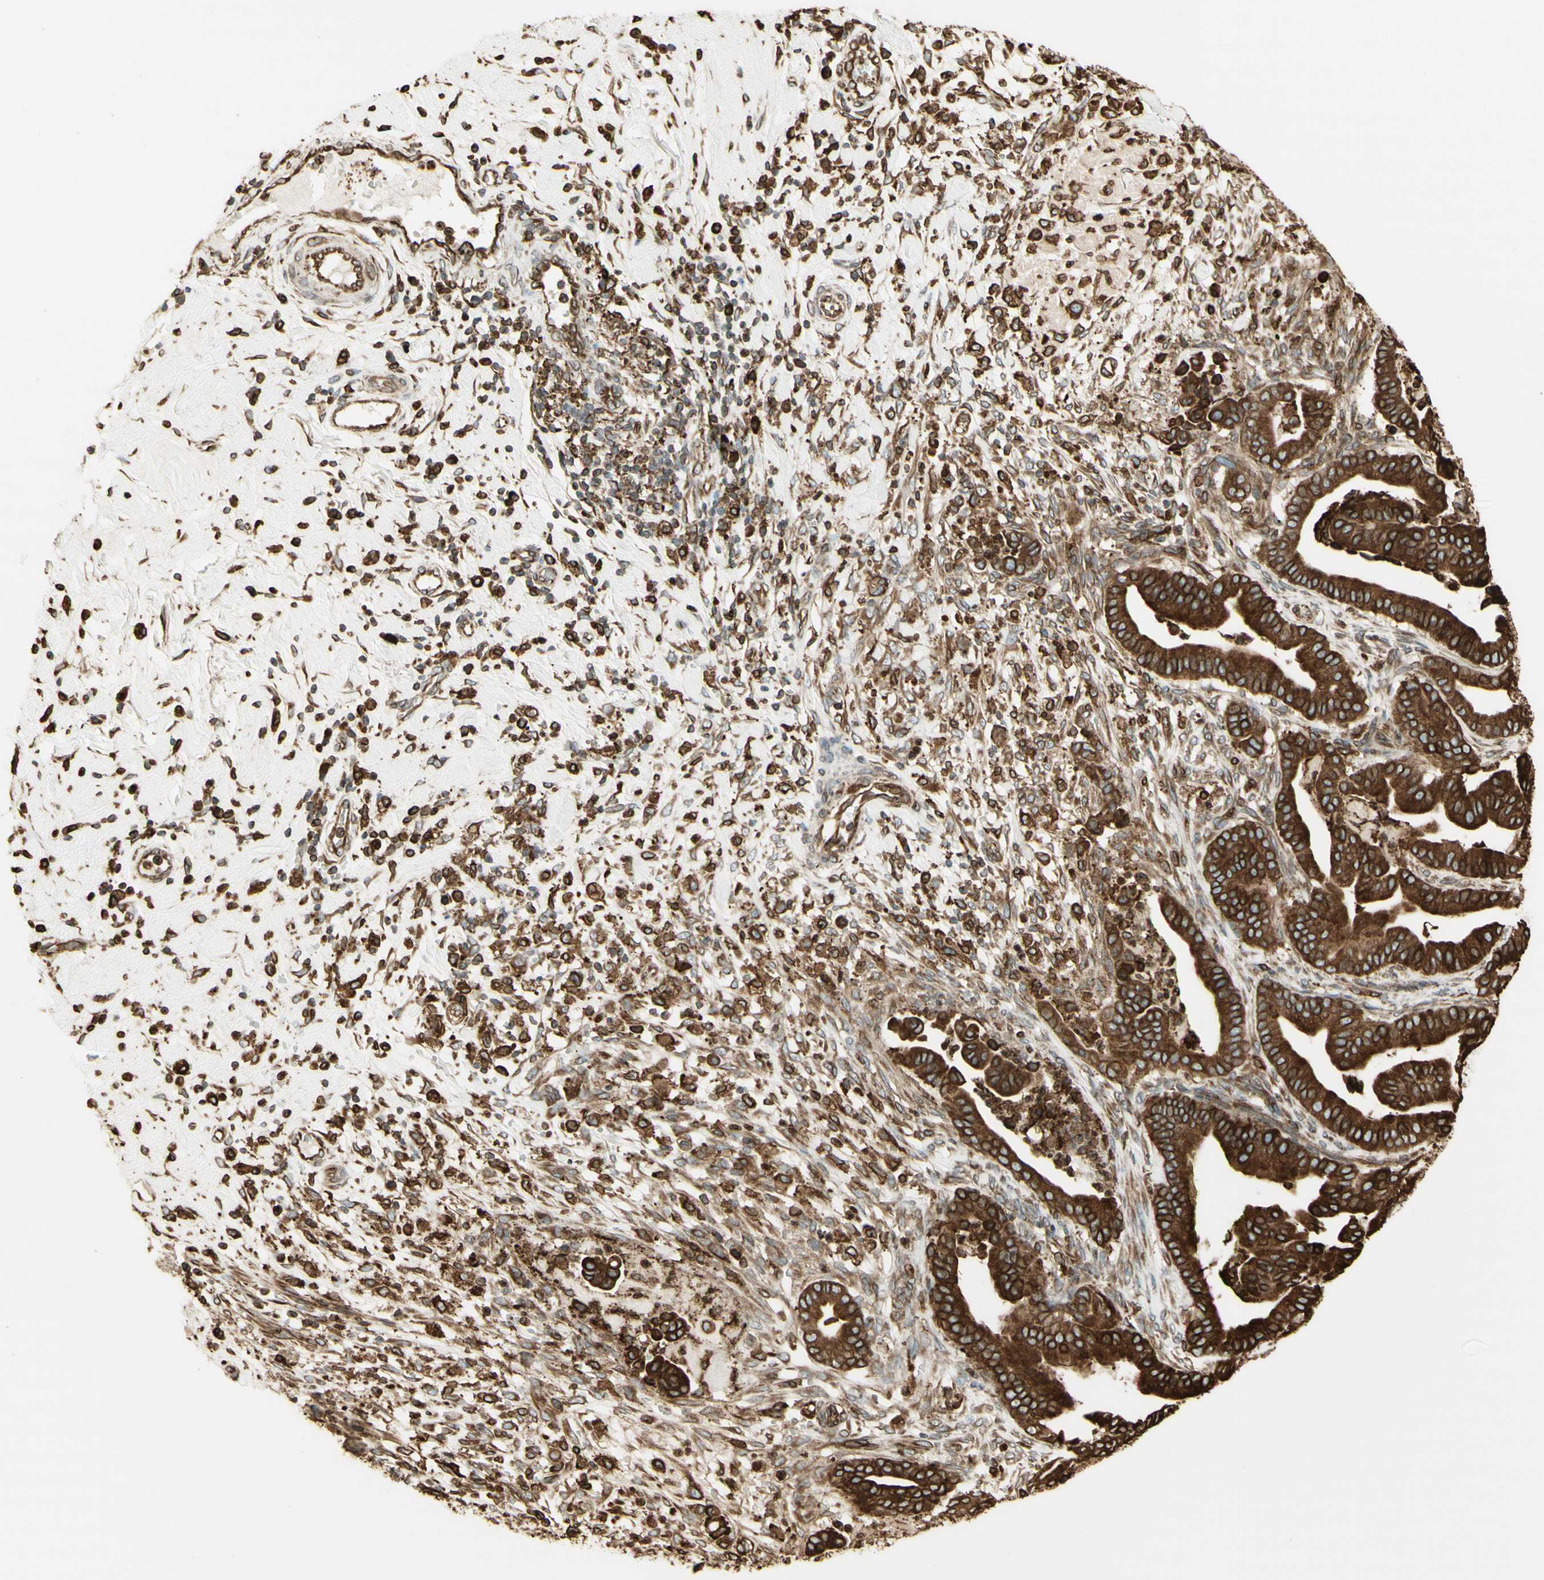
{"staining": {"intensity": "strong", "quantity": ">75%", "location": "cytoplasmic/membranous"}, "tissue": "pancreatic cancer", "cell_type": "Tumor cells", "image_type": "cancer", "snomed": [{"axis": "morphology", "description": "Adenocarcinoma, NOS"}, {"axis": "topography", "description": "Pancreas"}], "caption": "Immunohistochemical staining of pancreatic adenocarcinoma demonstrates high levels of strong cytoplasmic/membranous positivity in approximately >75% of tumor cells.", "gene": "CANX", "patient": {"sex": "male", "age": 63}}